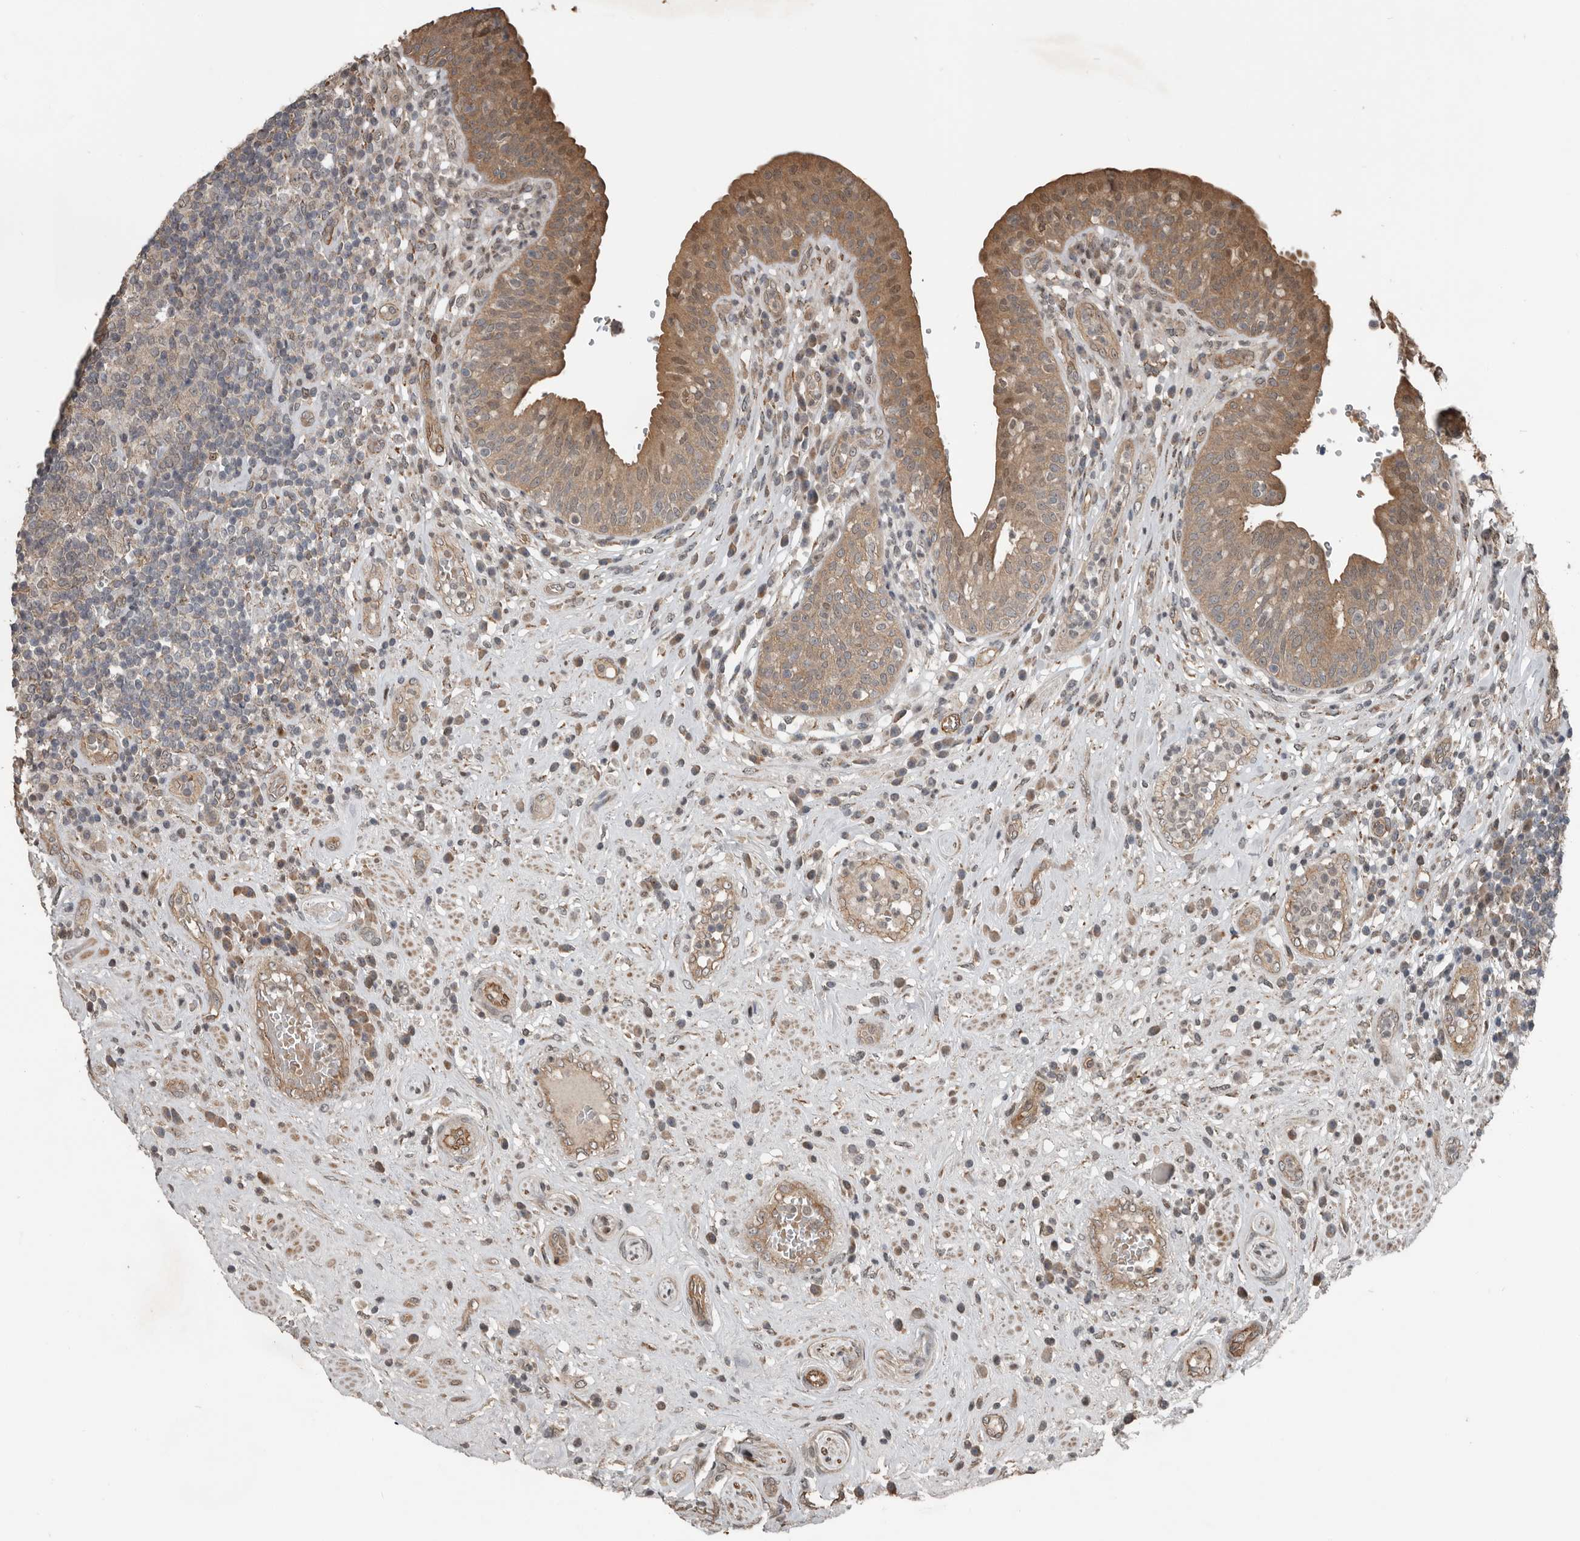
{"staining": {"intensity": "moderate", "quantity": ">75%", "location": "cytoplasmic/membranous,nuclear"}, "tissue": "urinary bladder", "cell_type": "Urothelial cells", "image_type": "normal", "snomed": [{"axis": "morphology", "description": "Normal tissue, NOS"}, {"axis": "topography", "description": "Urinary bladder"}], "caption": "Protein expression analysis of unremarkable urinary bladder shows moderate cytoplasmic/membranous,nuclear staining in approximately >75% of urothelial cells.", "gene": "YOD1", "patient": {"sex": "female", "age": 62}}